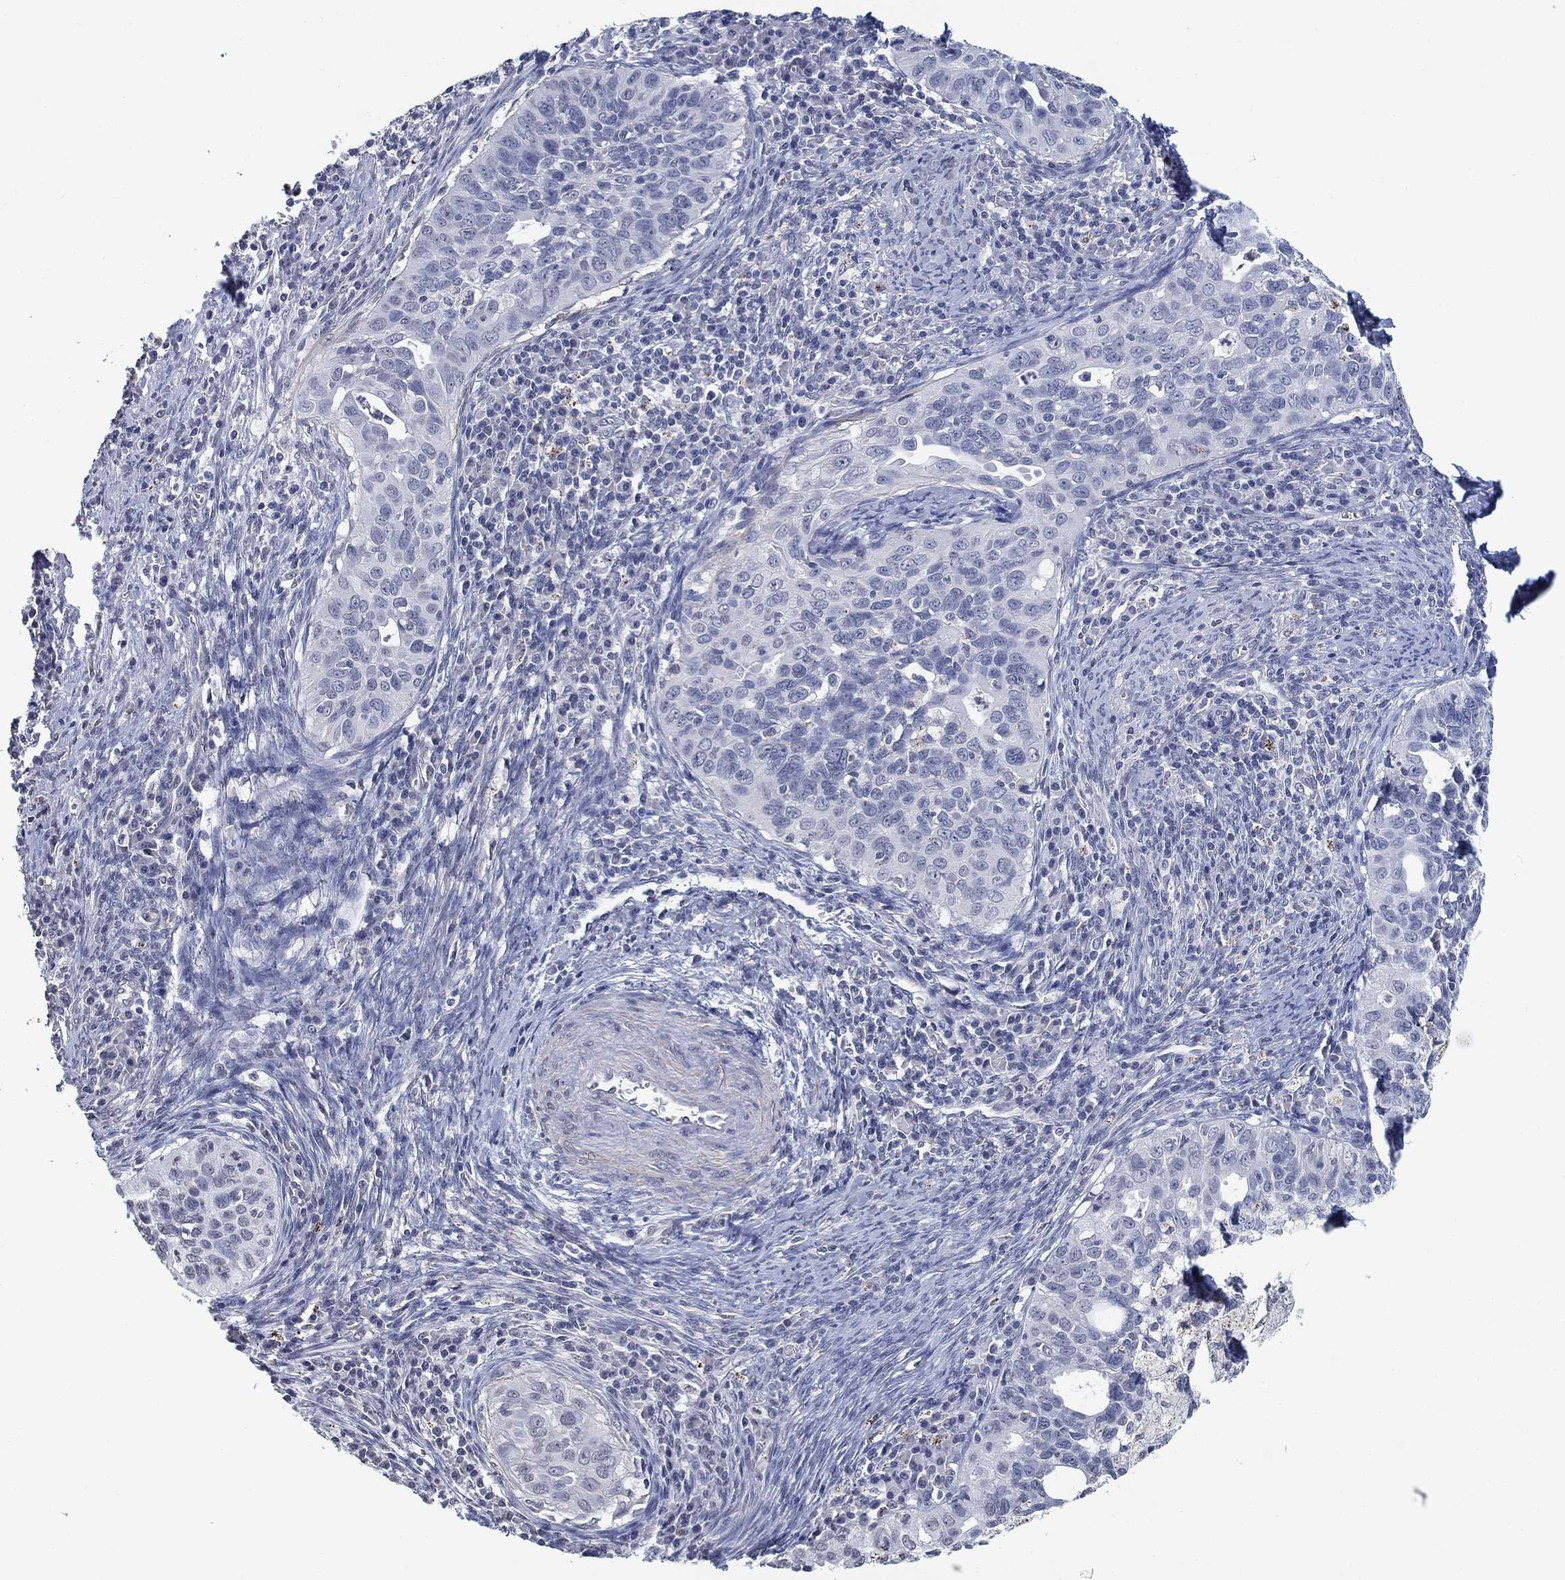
{"staining": {"intensity": "negative", "quantity": "none", "location": "none"}, "tissue": "cervical cancer", "cell_type": "Tumor cells", "image_type": "cancer", "snomed": [{"axis": "morphology", "description": "Squamous cell carcinoma, NOS"}, {"axis": "topography", "description": "Cervix"}], "caption": "Photomicrograph shows no protein staining in tumor cells of squamous cell carcinoma (cervical) tissue.", "gene": "OTUB2", "patient": {"sex": "female", "age": 26}}